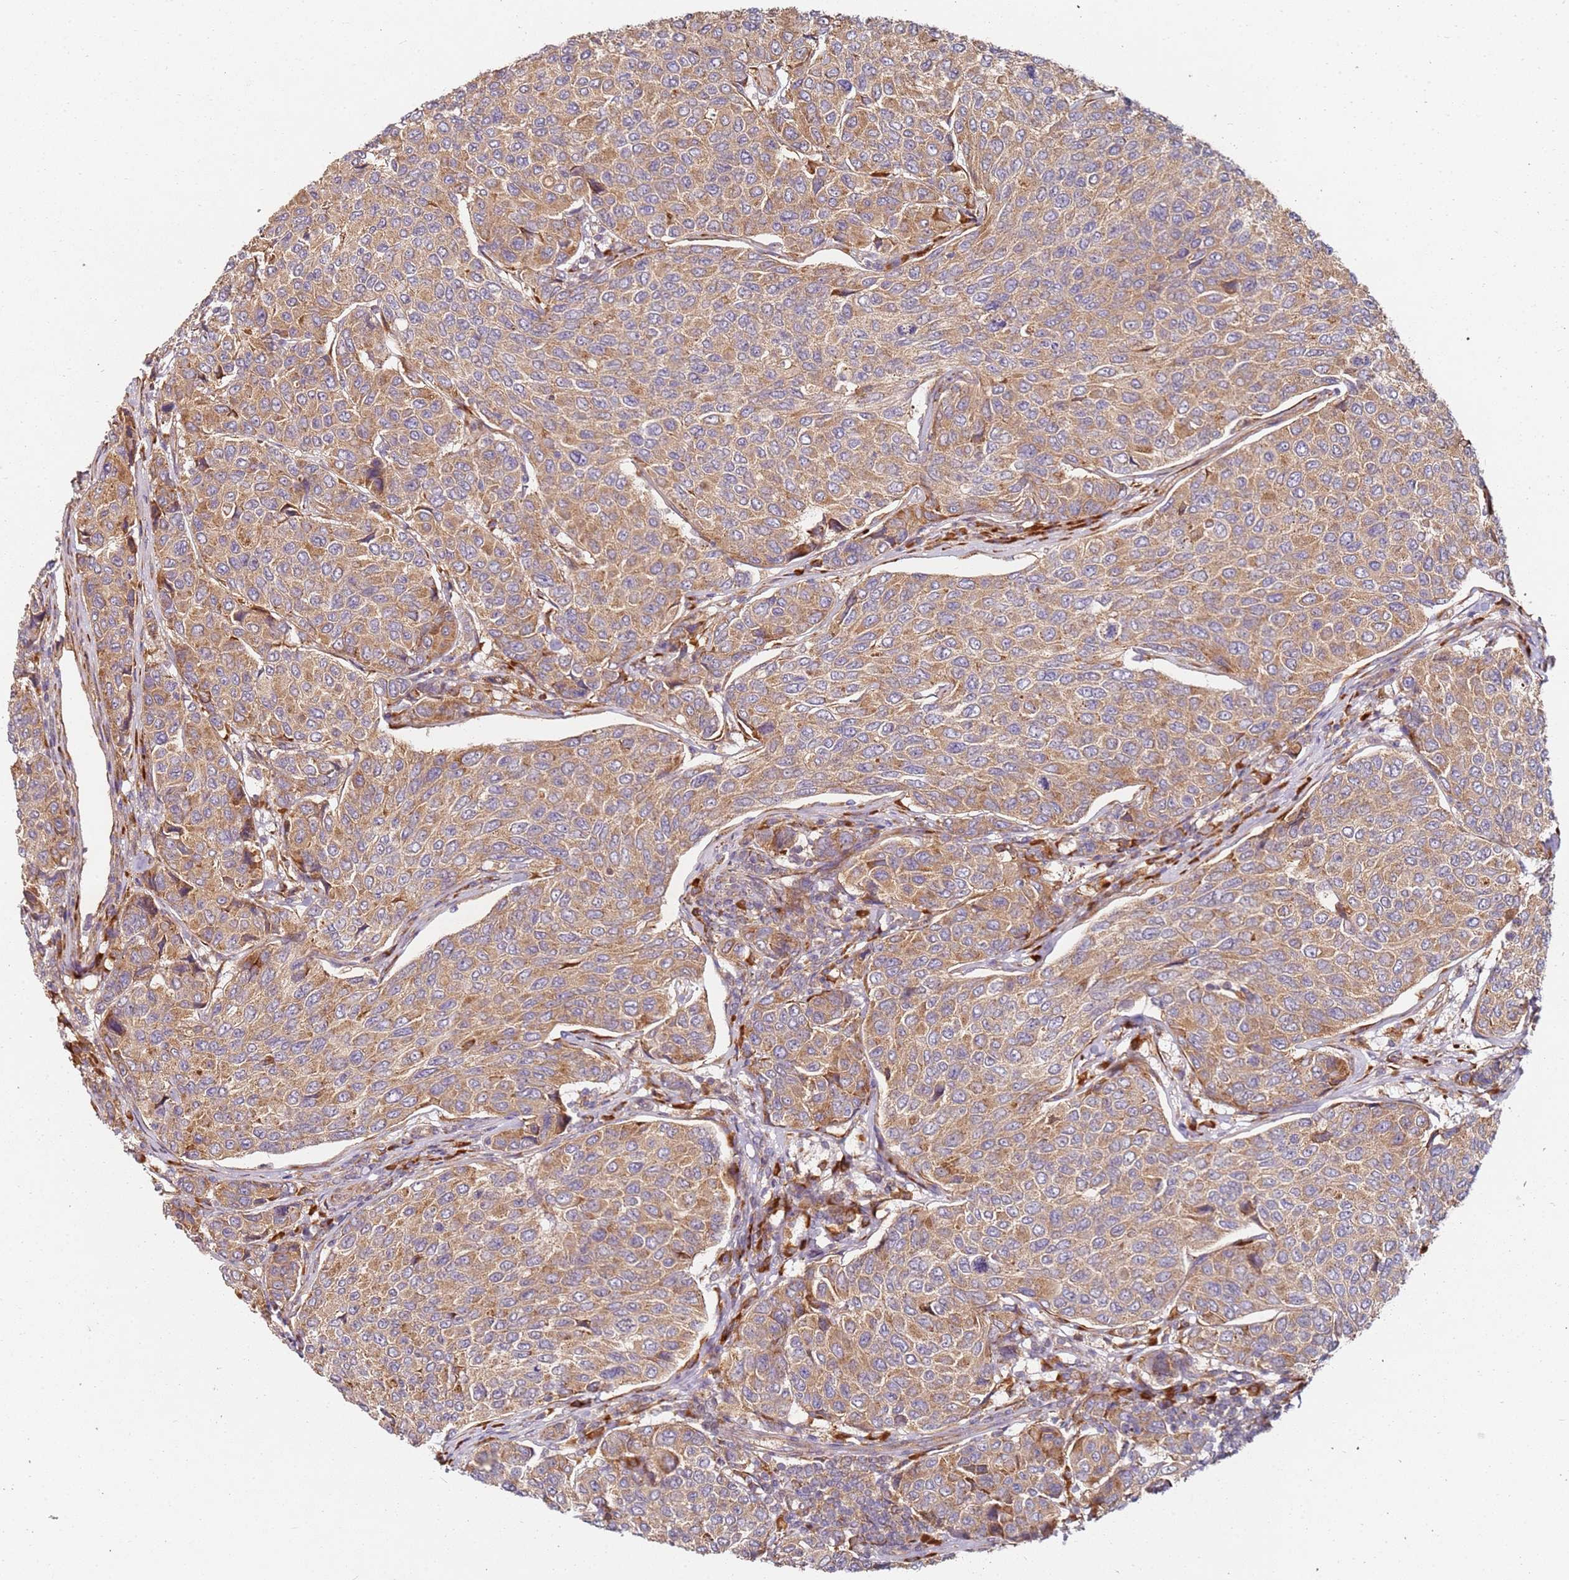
{"staining": {"intensity": "moderate", "quantity": ">75%", "location": "cytoplasmic/membranous"}, "tissue": "breast cancer", "cell_type": "Tumor cells", "image_type": "cancer", "snomed": [{"axis": "morphology", "description": "Duct carcinoma"}, {"axis": "topography", "description": "Breast"}], "caption": "The image reveals staining of breast intraductal carcinoma, revealing moderate cytoplasmic/membranous protein staining (brown color) within tumor cells. (DAB (3,3'-diaminobenzidine) IHC with brightfield microscopy, high magnification).", "gene": "RPS3A", "patient": {"sex": "female", "age": 55}}